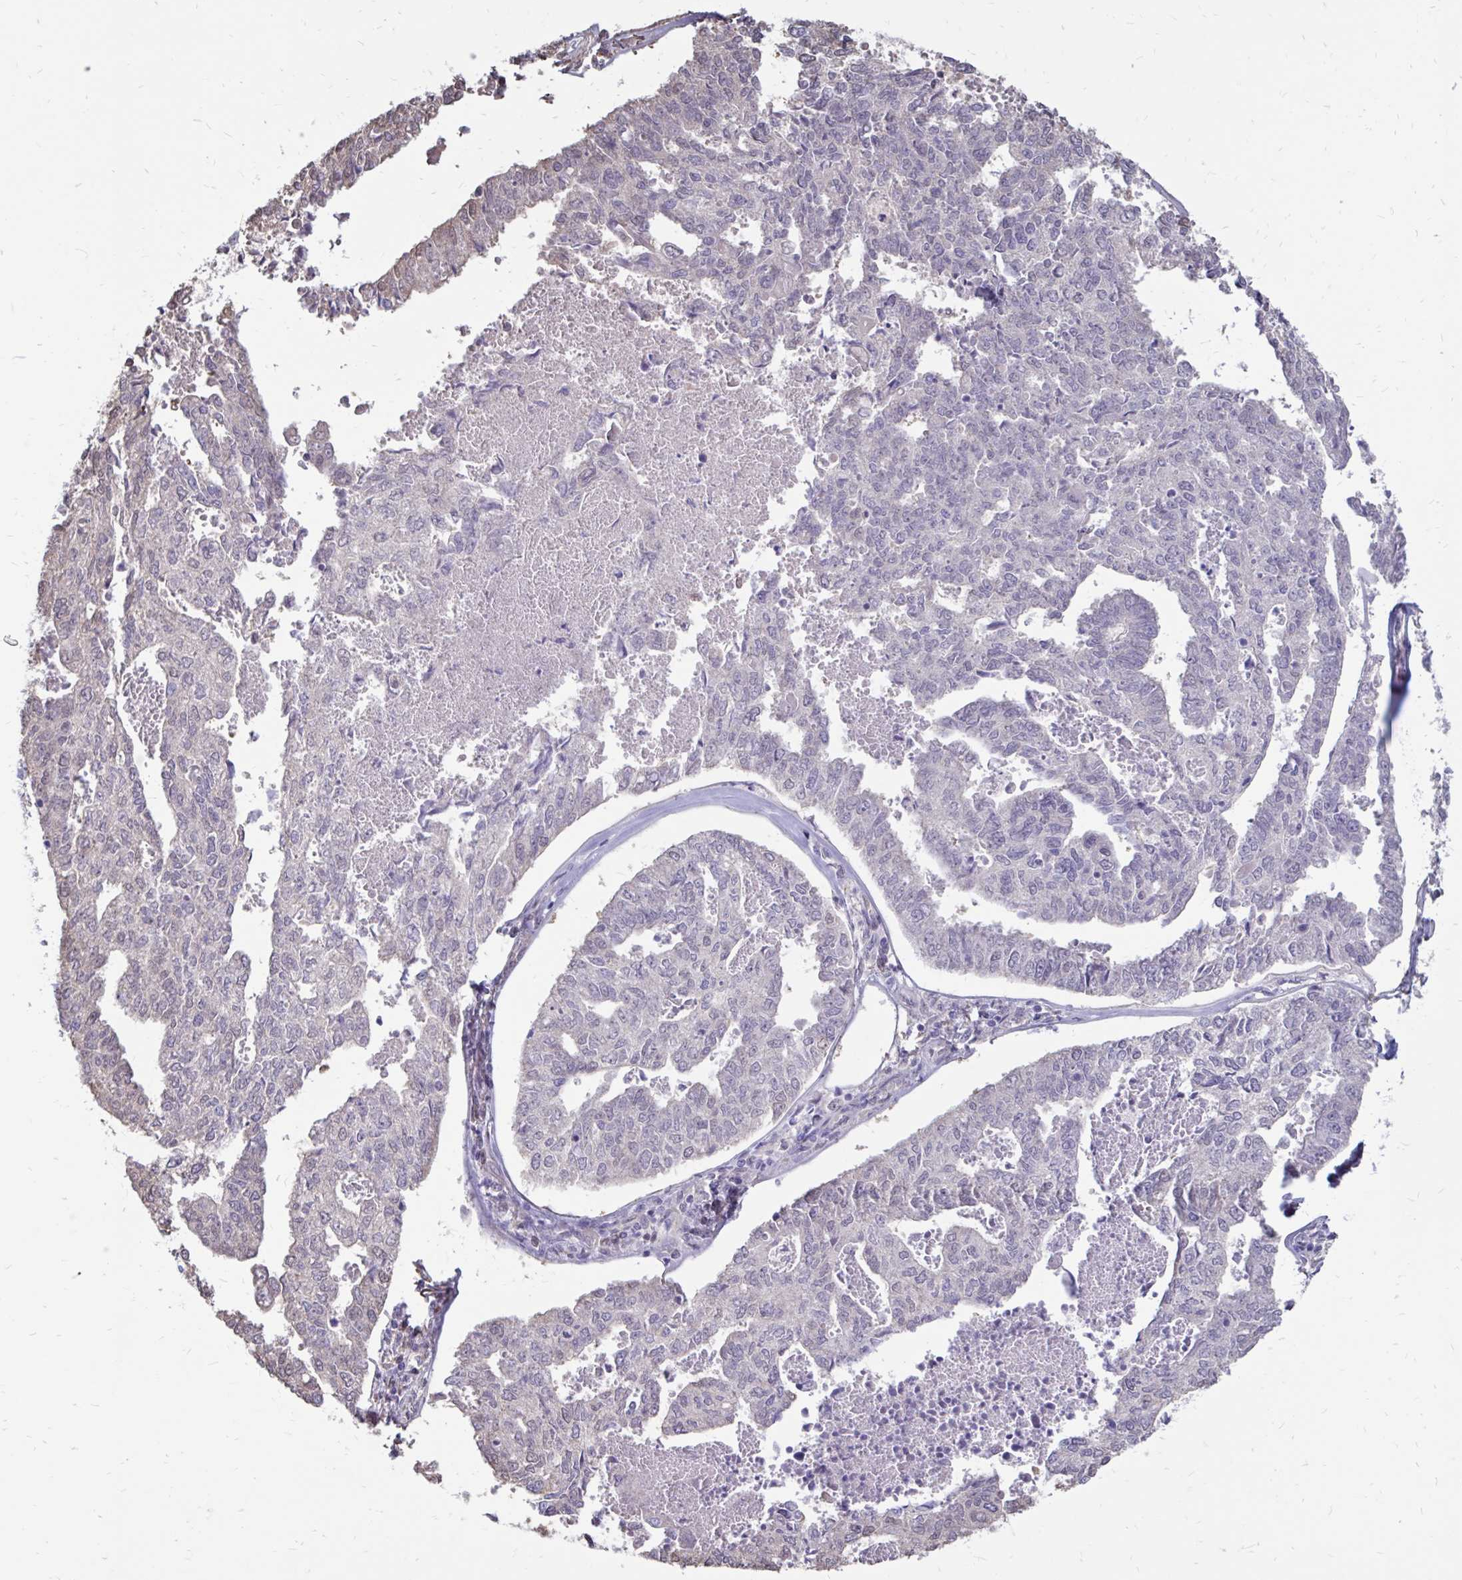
{"staining": {"intensity": "negative", "quantity": "none", "location": "none"}, "tissue": "endometrial cancer", "cell_type": "Tumor cells", "image_type": "cancer", "snomed": [{"axis": "morphology", "description": "Adenocarcinoma, NOS"}, {"axis": "topography", "description": "Endometrium"}], "caption": "High magnification brightfield microscopy of endometrial cancer stained with DAB (3,3'-diaminobenzidine) (brown) and counterstained with hematoxylin (blue): tumor cells show no significant positivity.", "gene": "IGSF5", "patient": {"sex": "female", "age": 73}}